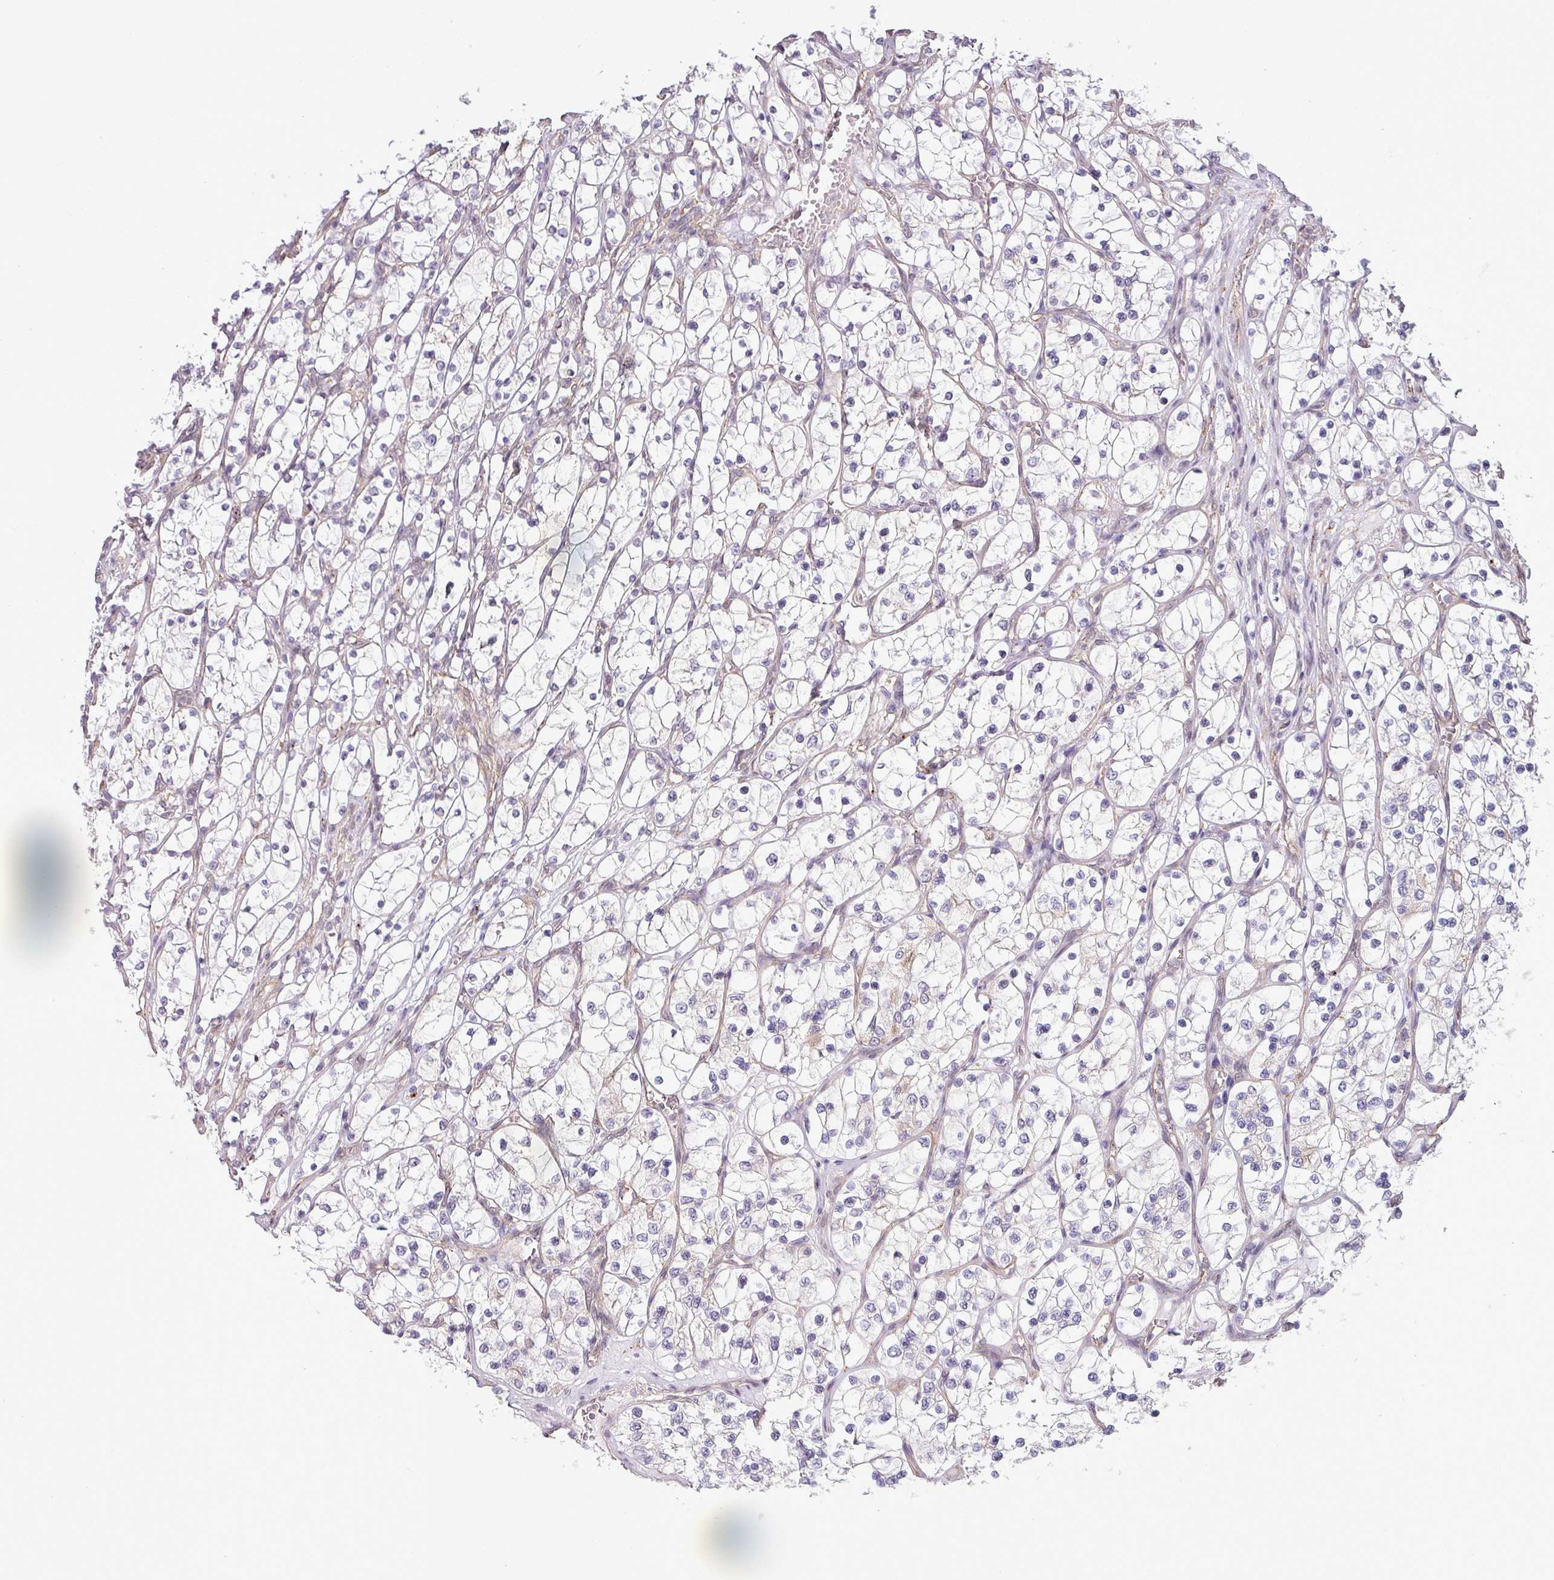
{"staining": {"intensity": "negative", "quantity": "none", "location": "none"}, "tissue": "renal cancer", "cell_type": "Tumor cells", "image_type": "cancer", "snomed": [{"axis": "morphology", "description": "Adenocarcinoma, NOS"}, {"axis": "topography", "description": "Kidney"}], "caption": "This is an immunohistochemistry (IHC) image of human renal cancer. There is no positivity in tumor cells.", "gene": "CCDC144A", "patient": {"sex": "female", "age": 69}}